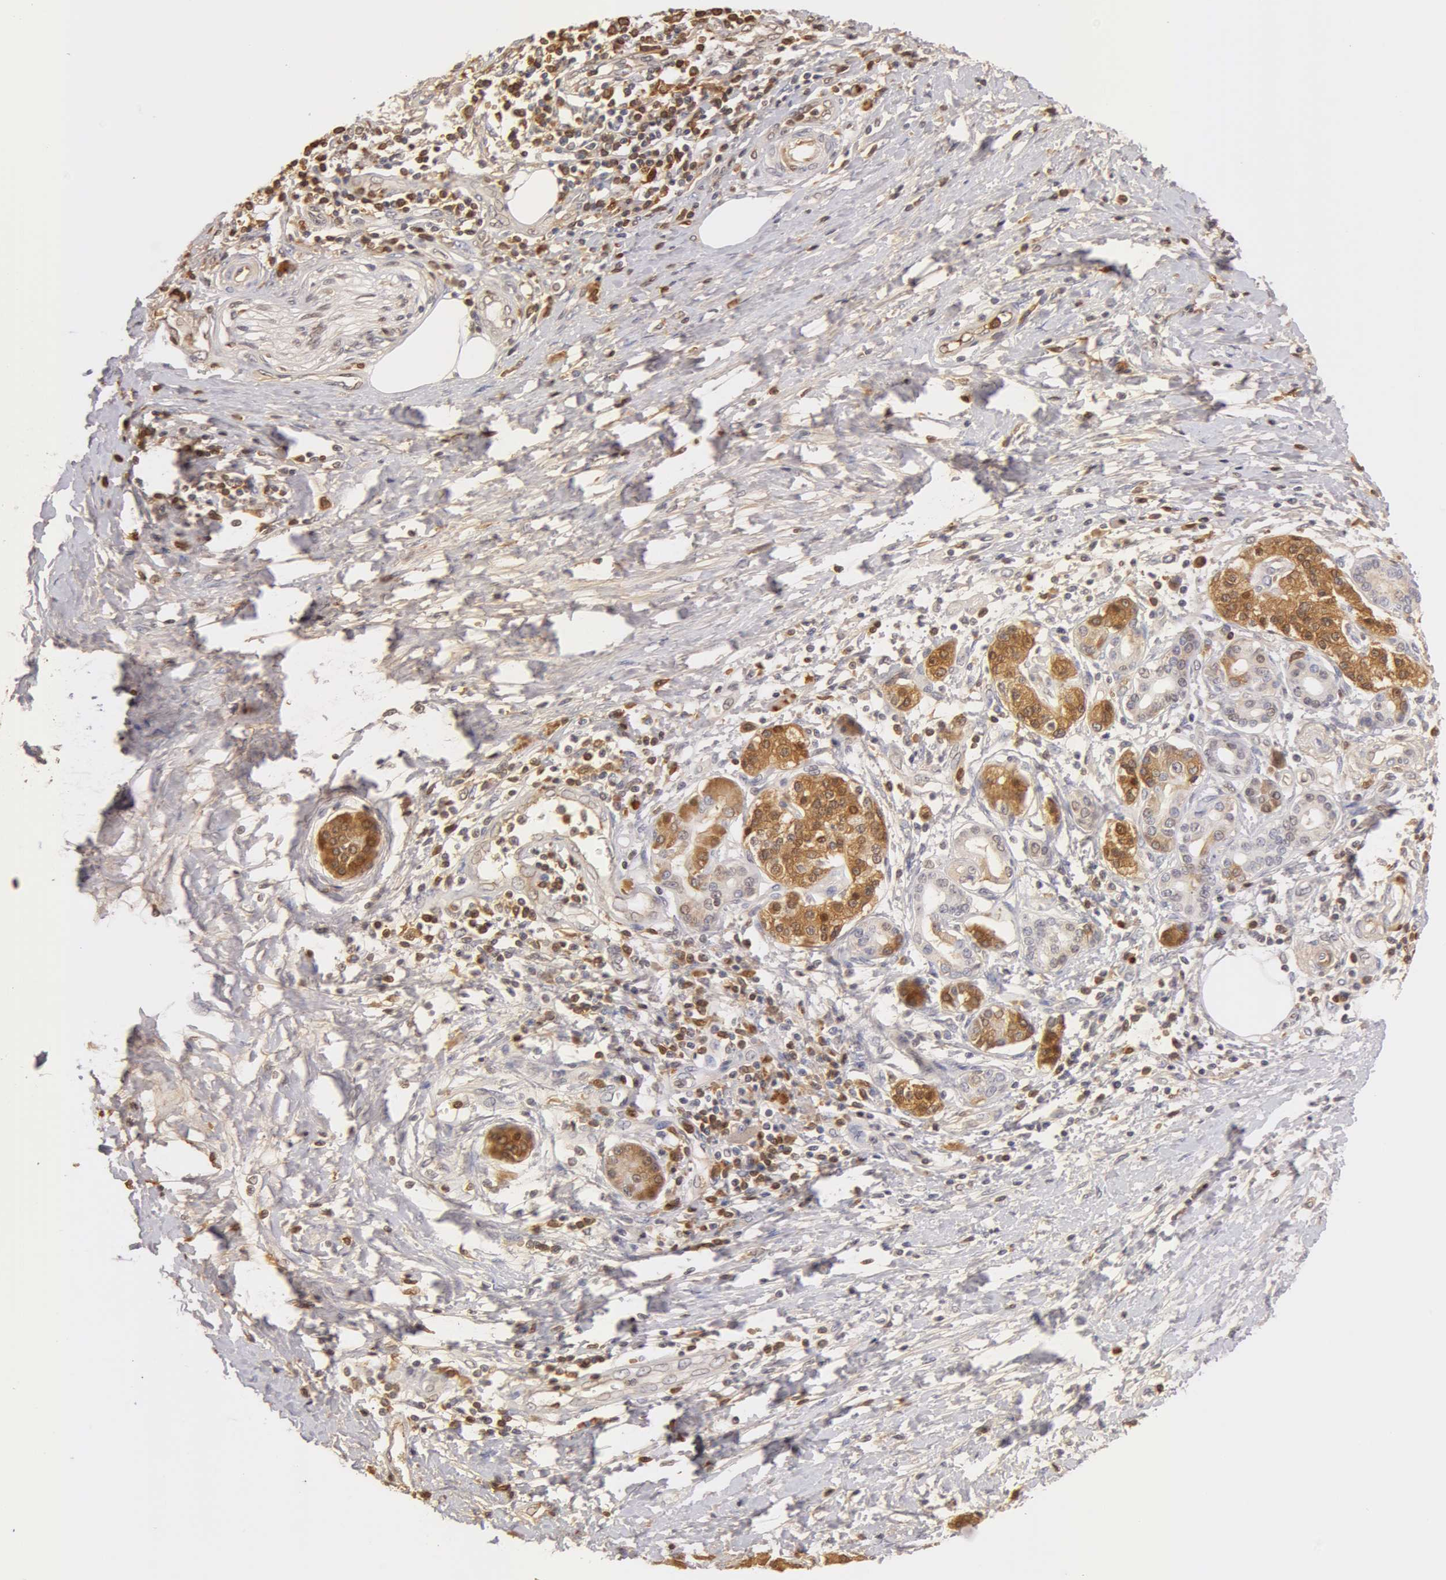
{"staining": {"intensity": "moderate", "quantity": "<25%", "location": "cytoplasmic/membranous"}, "tissue": "pancreatic cancer", "cell_type": "Tumor cells", "image_type": "cancer", "snomed": [{"axis": "morphology", "description": "Adenocarcinoma, NOS"}, {"axis": "topography", "description": "Pancreas"}], "caption": "The photomicrograph displays a brown stain indicating the presence of a protein in the cytoplasmic/membranous of tumor cells in pancreatic cancer.", "gene": "AHSG", "patient": {"sex": "female", "age": 66}}